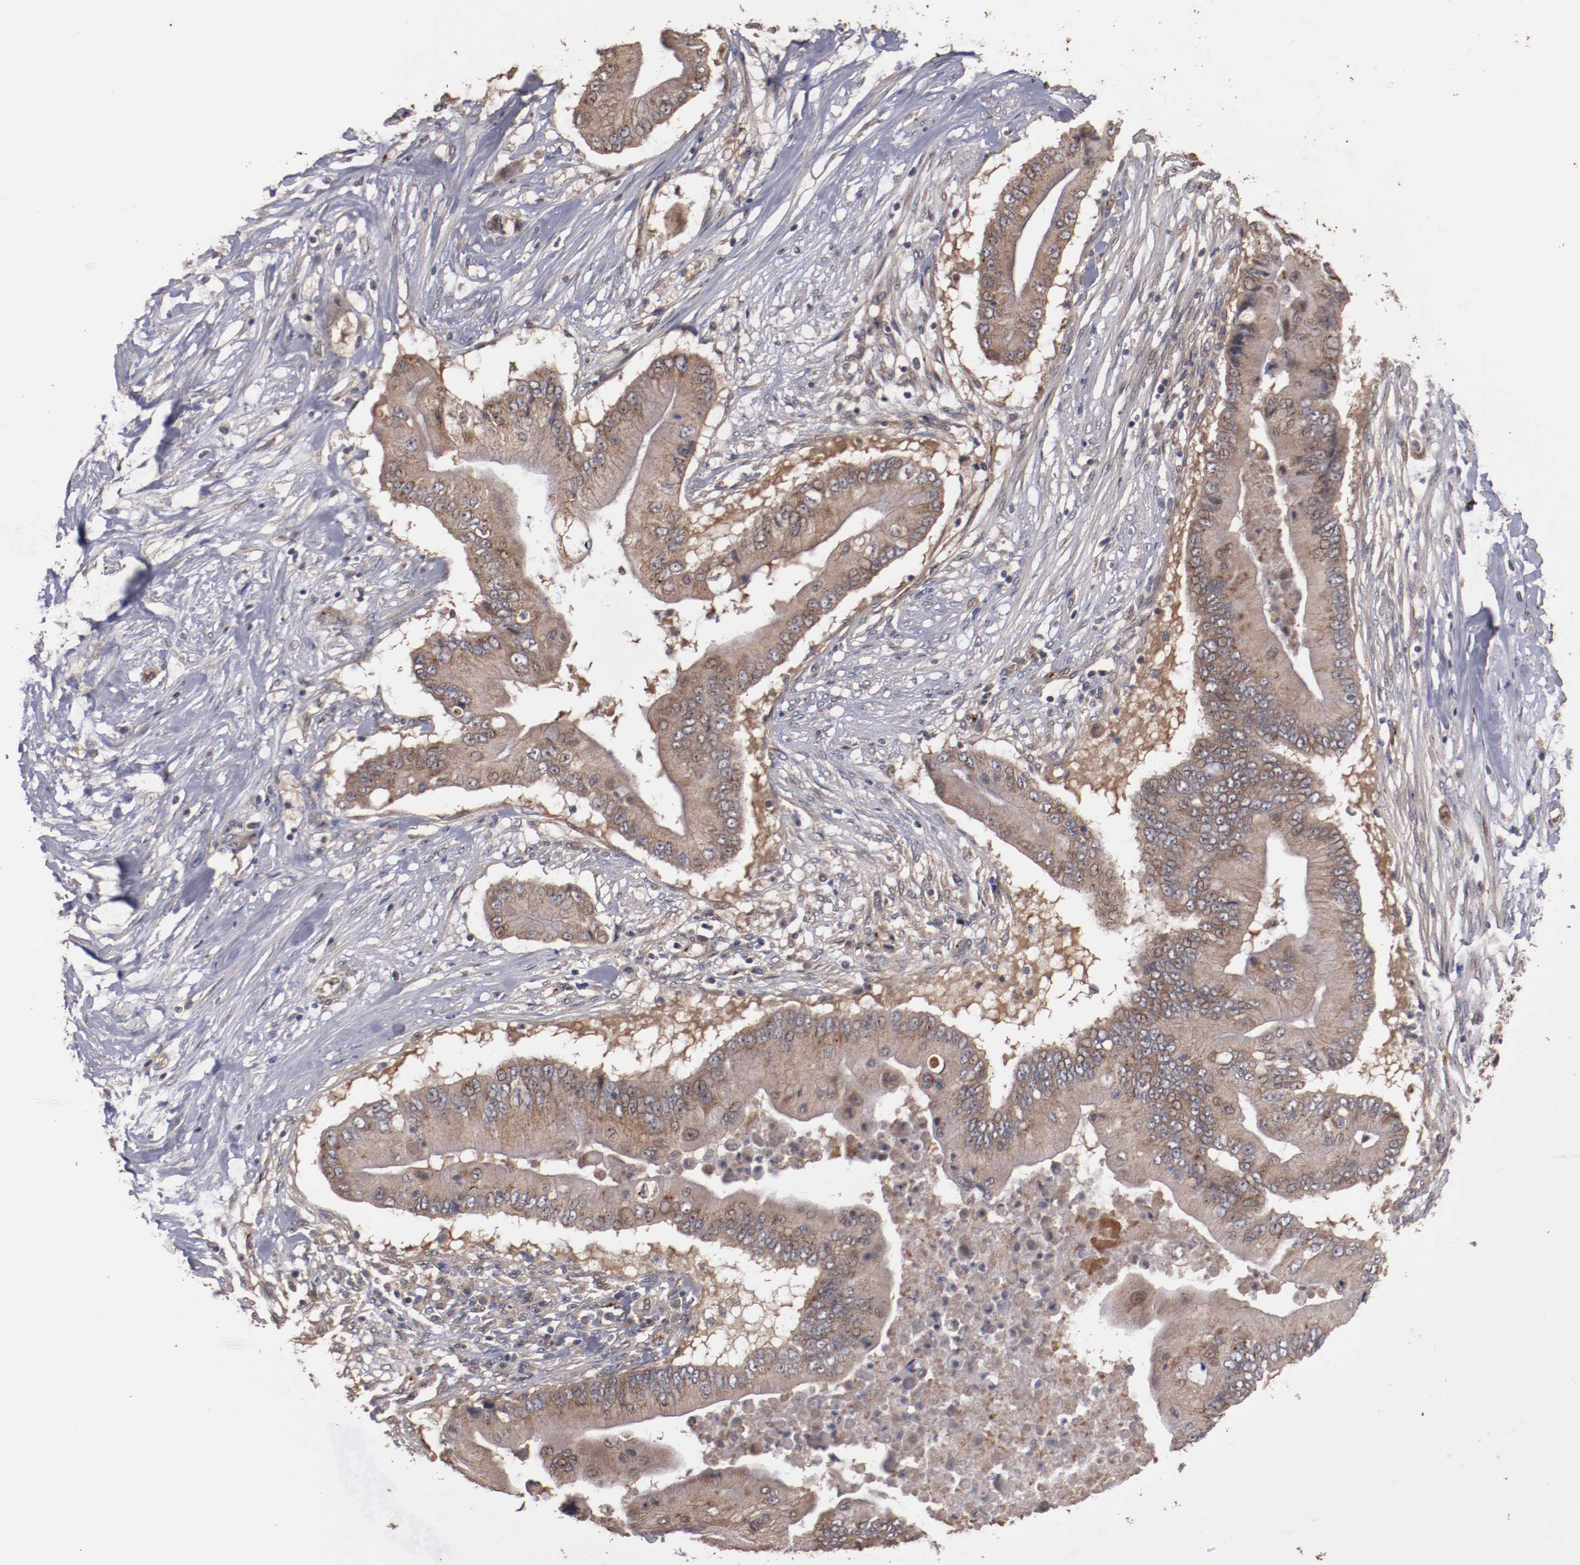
{"staining": {"intensity": "moderate", "quantity": ">75%", "location": "cytoplasmic/membranous"}, "tissue": "pancreatic cancer", "cell_type": "Tumor cells", "image_type": "cancer", "snomed": [{"axis": "morphology", "description": "Adenocarcinoma, NOS"}, {"axis": "topography", "description": "Pancreas"}], "caption": "Immunohistochemical staining of pancreatic cancer (adenocarcinoma) exhibits medium levels of moderate cytoplasmic/membranous positivity in about >75% of tumor cells.", "gene": "DIPK2B", "patient": {"sex": "male", "age": 62}}